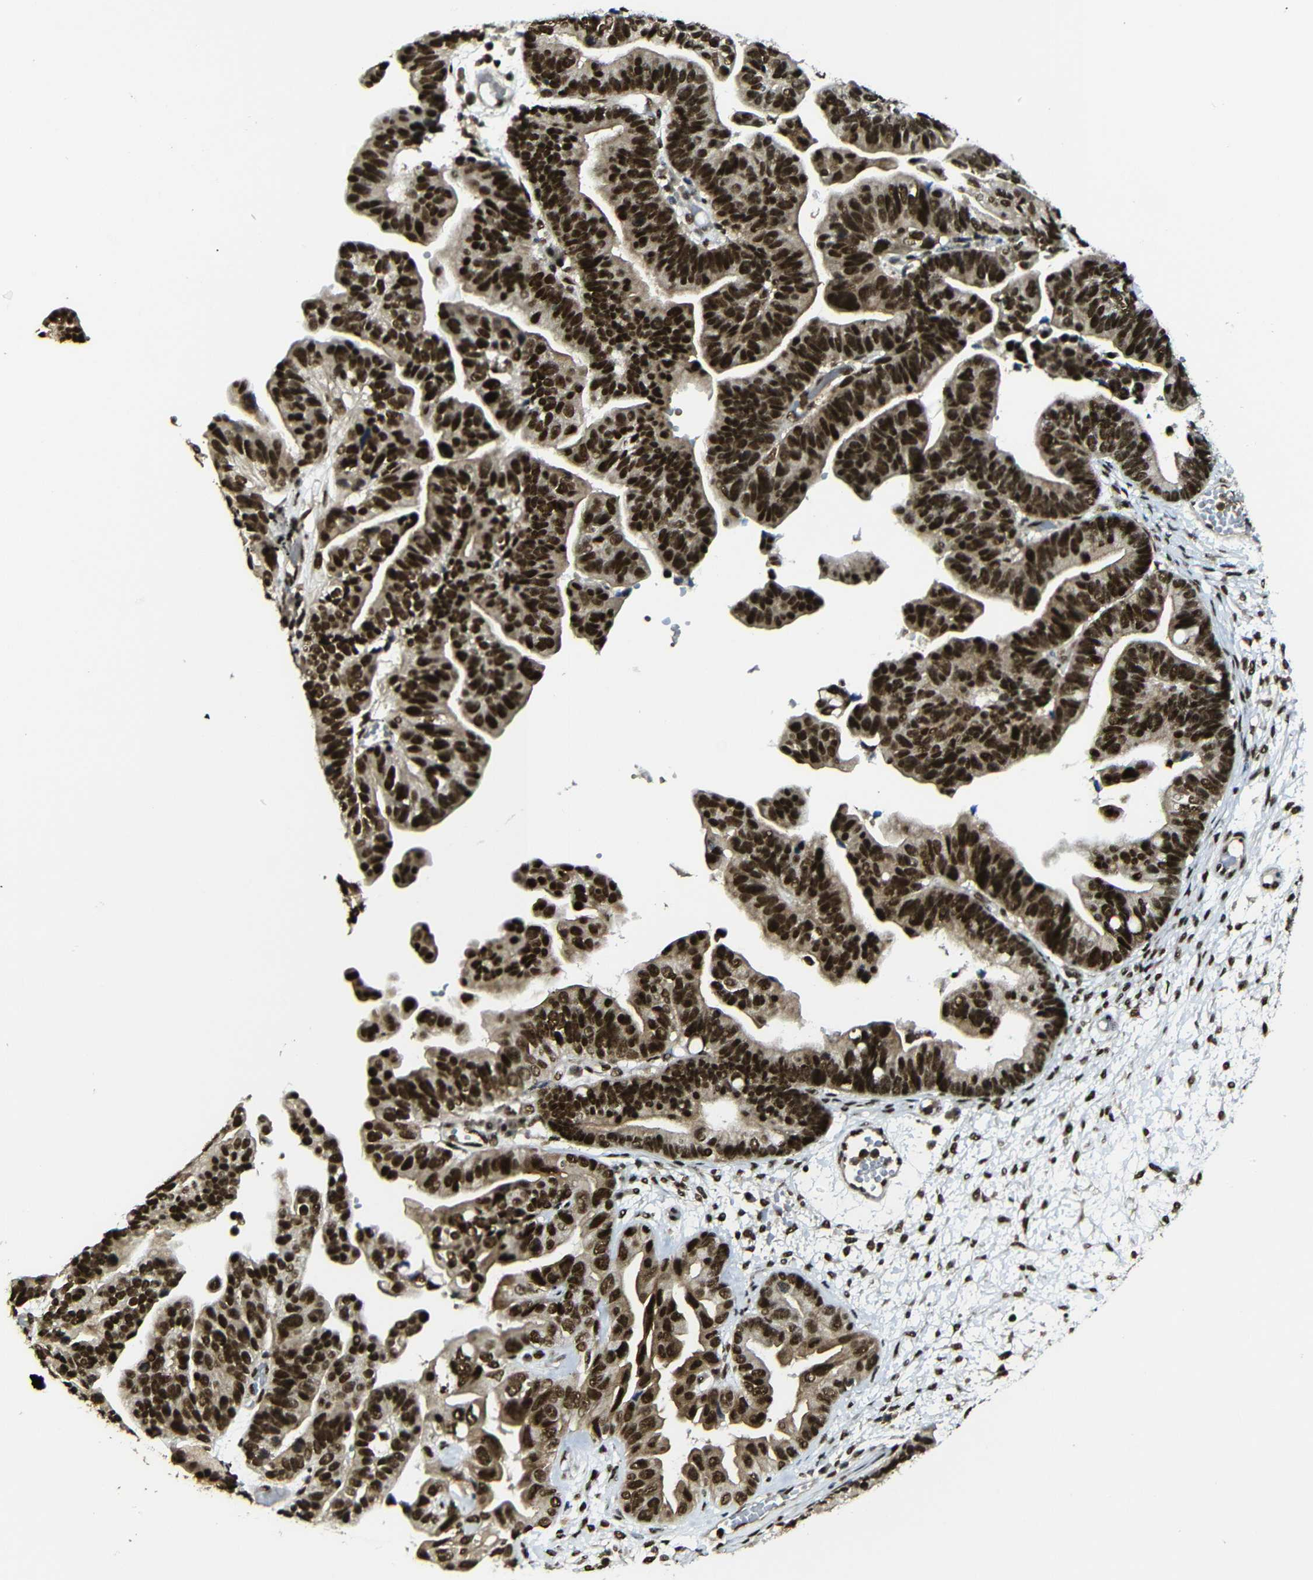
{"staining": {"intensity": "strong", "quantity": ">75%", "location": "nuclear"}, "tissue": "ovarian cancer", "cell_type": "Tumor cells", "image_type": "cancer", "snomed": [{"axis": "morphology", "description": "Cystadenocarcinoma, serous, NOS"}, {"axis": "topography", "description": "Ovary"}], "caption": "Human ovarian serous cystadenocarcinoma stained with a protein marker demonstrates strong staining in tumor cells.", "gene": "TCF7L2", "patient": {"sex": "female", "age": 56}}